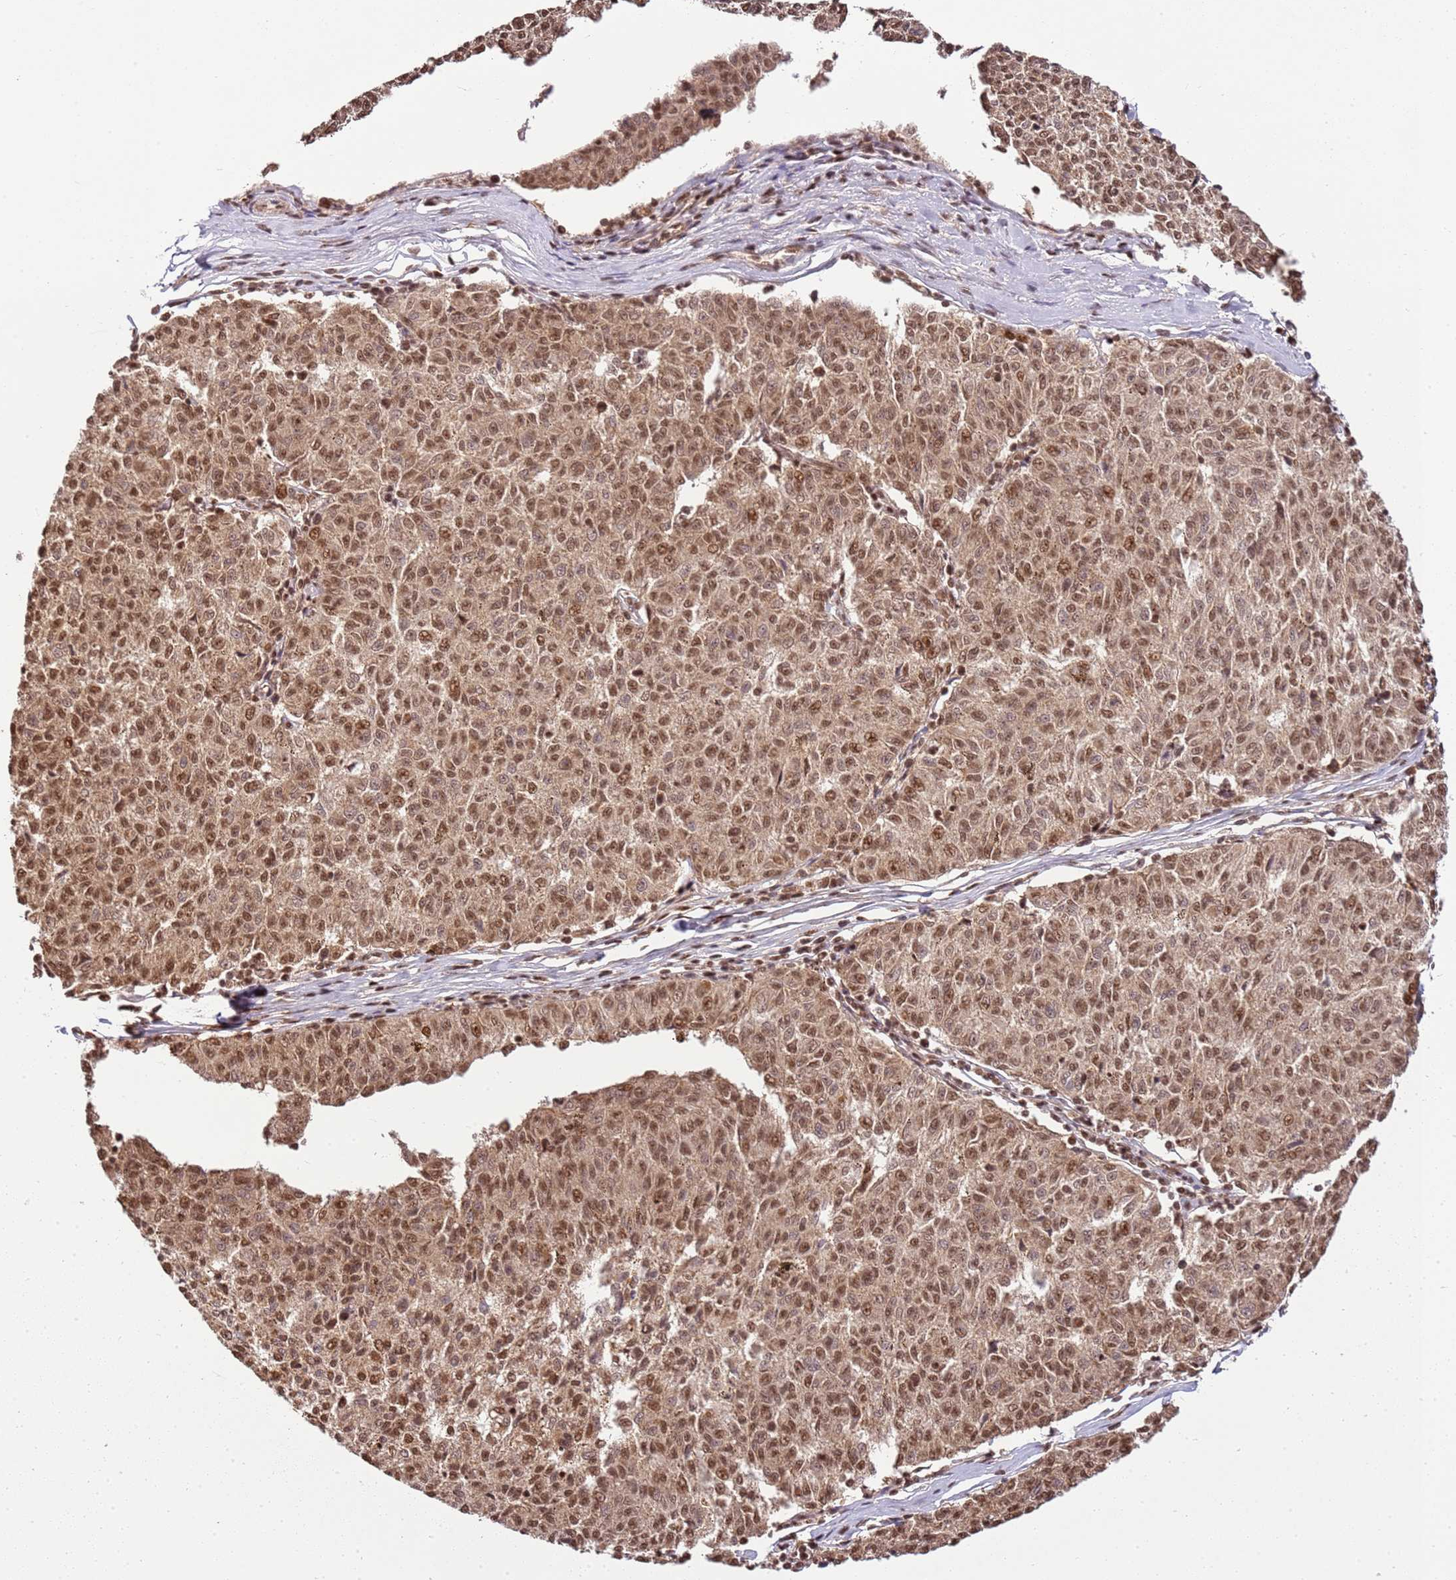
{"staining": {"intensity": "moderate", "quantity": ">75%", "location": "nuclear"}, "tissue": "melanoma", "cell_type": "Tumor cells", "image_type": "cancer", "snomed": [{"axis": "morphology", "description": "Malignant melanoma, NOS"}, {"axis": "topography", "description": "Skin"}], "caption": "Melanoma stained for a protein reveals moderate nuclear positivity in tumor cells. Immunohistochemistry (ihc) stains the protein in brown and the nuclei are stained blue.", "gene": "ZBTB12", "patient": {"sex": "female", "age": 72}}